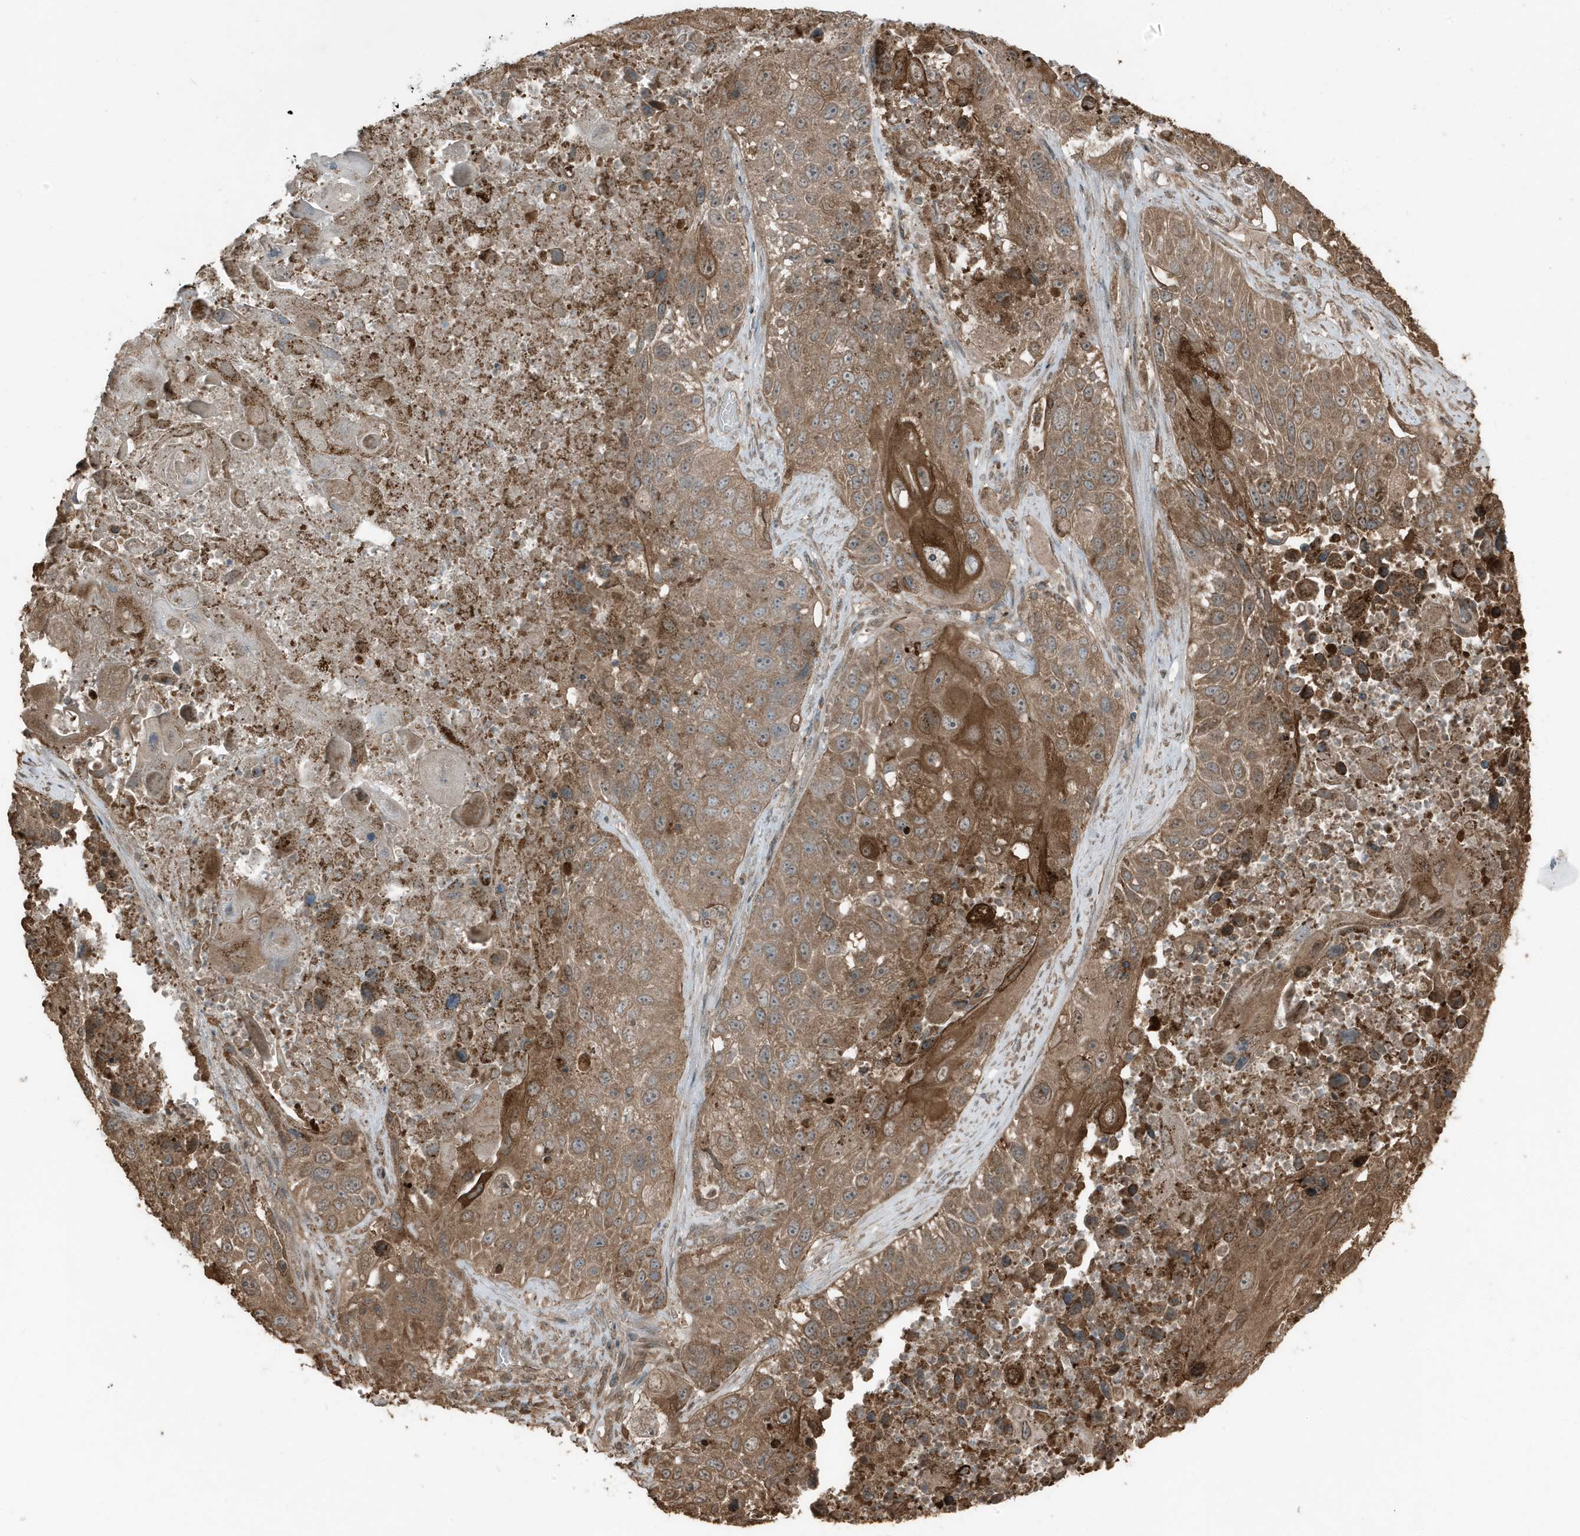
{"staining": {"intensity": "strong", "quantity": ">75%", "location": "cytoplasmic/membranous"}, "tissue": "lung cancer", "cell_type": "Tumor cells", "image_type": "cancer", "snomed": [{"axis": "morphology", "description": "Squamous cell carcinoma, NOS"}, {"axis": "topography", "description": "Lung"}], "caption": "Lung squamous cell carcinoma tissue reveals strong cytoplasmic/membranous expression in approximately >75% of tumor cells The staining was performed using DAB (3,3'-diaminobenzidine) to visualize the protein expression in brown, while the nuclei were stained in blue with hematoxylin (Magnification: 20x).", "gene": "AZI2", "patient": {"sex": "male", "age": 61}}